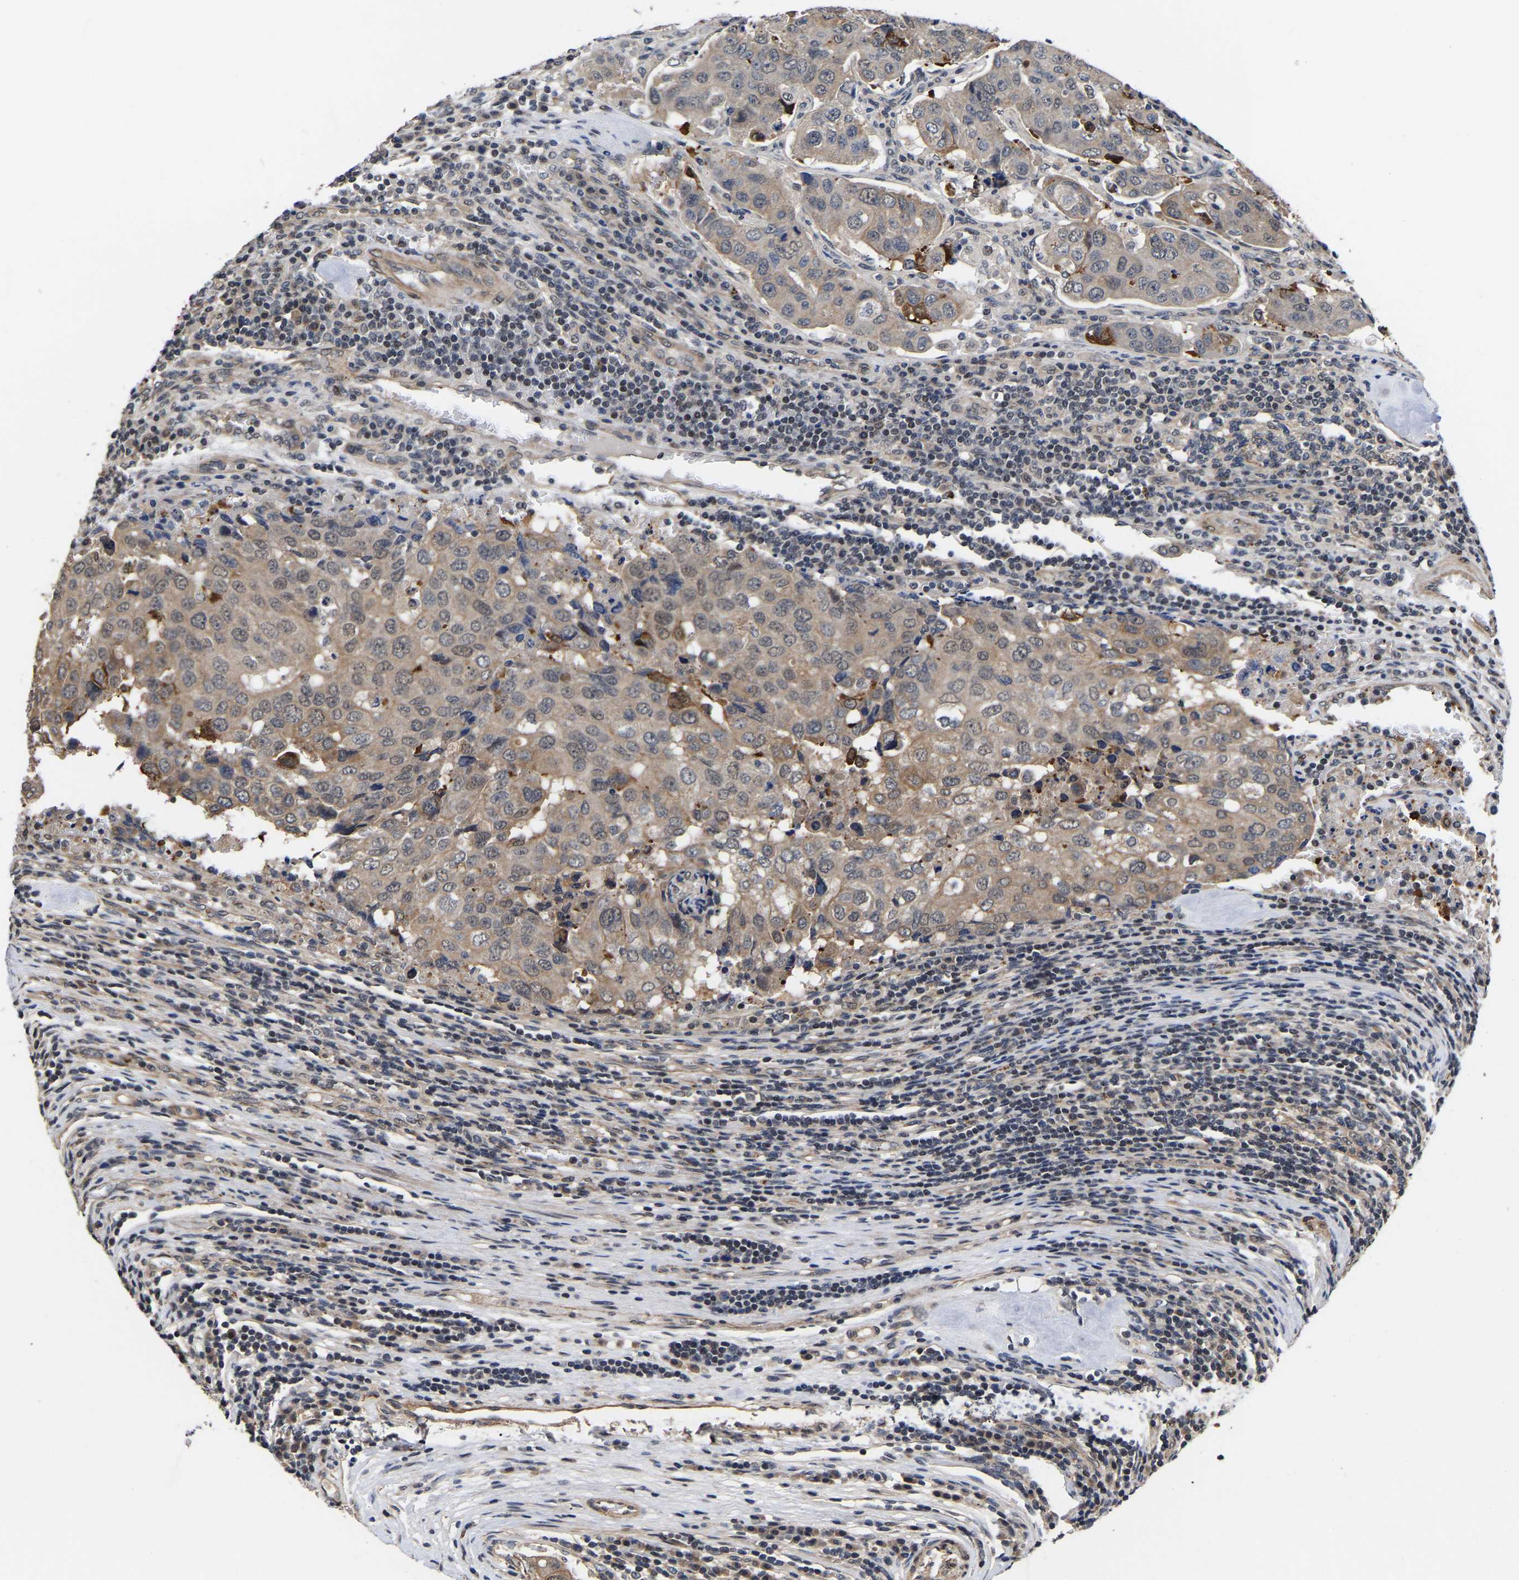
{"staining": {"intensity": "weak", "quantity": "25%-75%", "location": "cytoplasmic/membranous"}, "tissue": "urothelial cancer", "cell_type": "Tumor cells", "image_type": "cancer", "snomed": [{"axis": "morphology", "description": "Urothelial carcinoma, High grade"}, {"axis": "topography", "description": "Lymph node"}, {"axis": "topography", "description": "Urinary bladder"}], "caption": "Immunohistochemistry histopathology image of human high-grade urothelial carcinoma stained for a protein (brown), which demonstrates low levels of weak cytoplasmic/membranous staining in approximately 25%-75% of tumor cells.", "gene": "METTL16", "patient": {"sex": "male", "age": 51}}